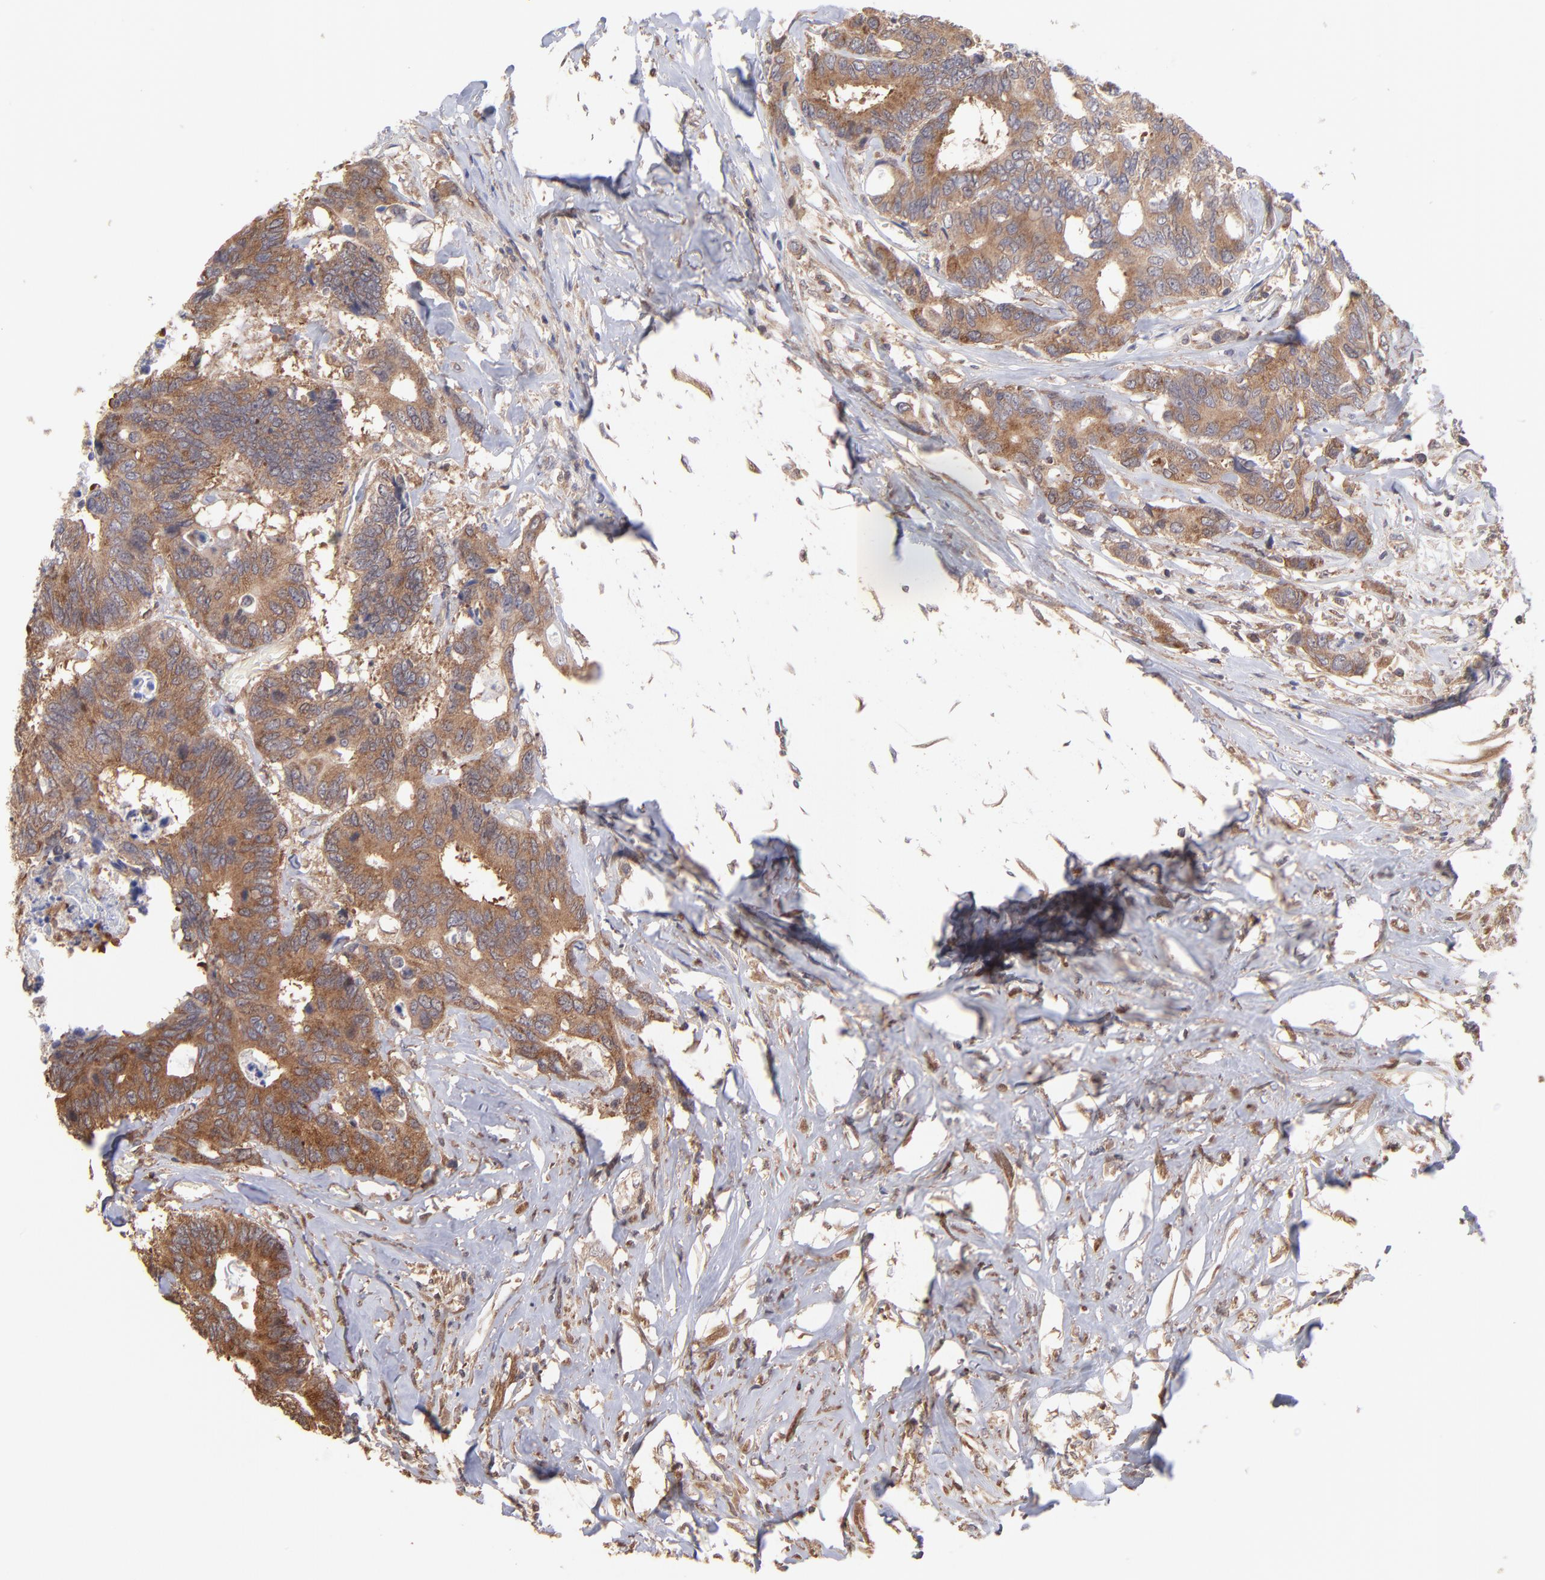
{"staining": {"intensity": "moderate", "quantity": ">75%", "location": "cytoplasmic/membranous"}, "tissue": "colorectal cancer", "cell_type": "Tumor cells", "image_type": "cancer", "snomed": [{"axis": "morphology", "description": "Adenocarcinoma, NOS"}, {"axis": "topography", "description": "Rectum"}], "caption": "Immunohistochemical staining of adenocarcinoma (colorectal) shows medium levels of moderate cytoplasmic/membranous protein positivity in approximately >75% of tumor cells.", "gene": "MAPRE1", "patient": {"sex": "male", "age": 55}}